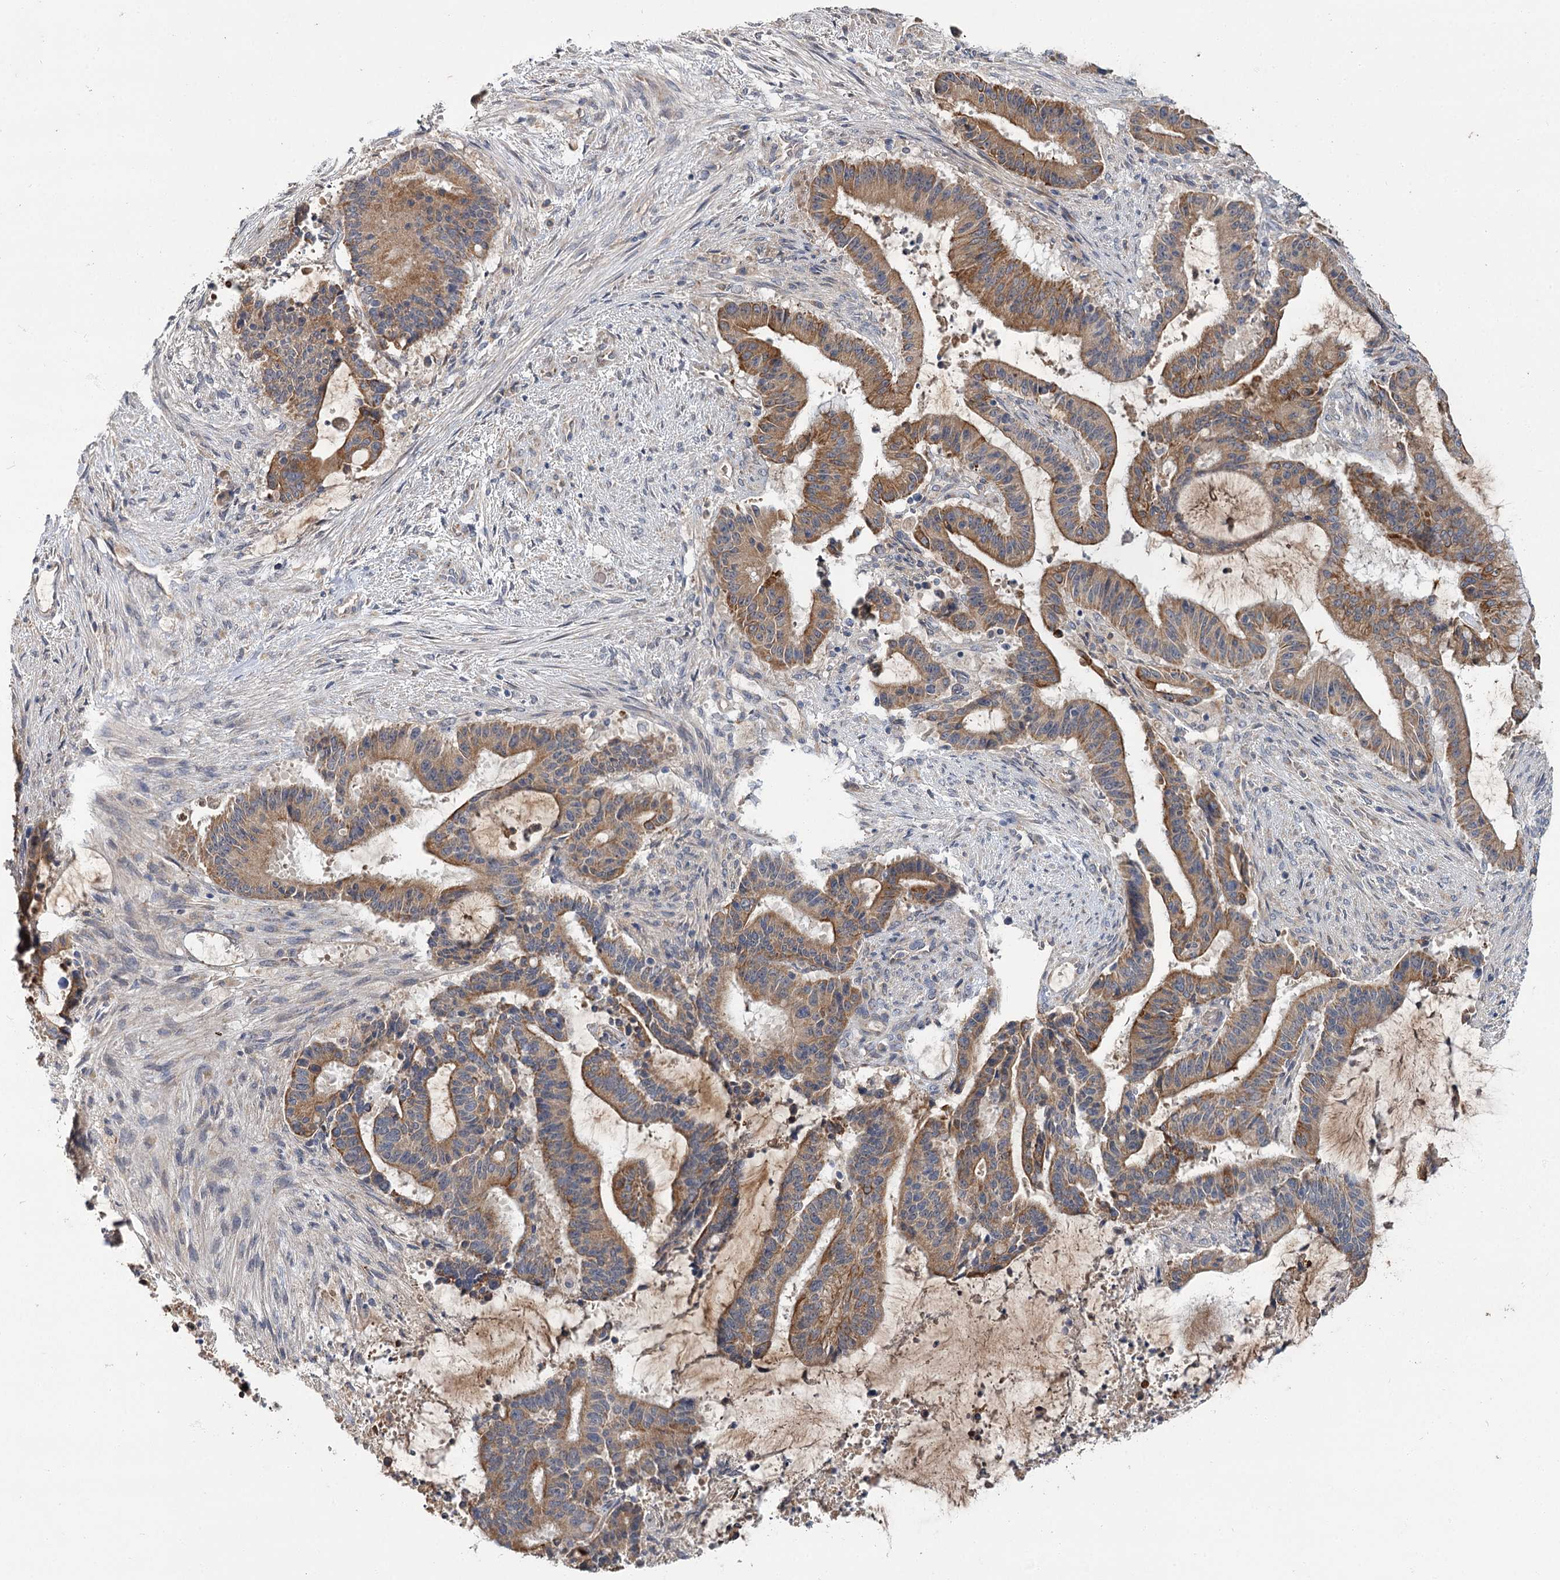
{"staining": {"intensity": "moderate", "quantity": ">75%", "location": "cytoplasmic/membranous"}, "tissue": "liver cancer", "cell_type": "Tumor cells", "image_type": "cancer", "snomed": [{"axis": "morphology", "description": "Normal tissue, NOS"}, {"axis": "morphology", "description": "Cholangiocarcinoma"}, {"axis": "topography", "description": "Liver"}, {"axis": "topography", "description": "Peripheral nerve tissue"}], "caption": "High-power microscopy captured an IHC image of liver cholangiocarcinoma, revealing moderate cytoplasmic/membranous positivity in approximately >75% of tumor cells. The protein of interest is shown in brown color, while the nuclei are stained blue.", "gene": "MFN1", "patient": {"sex": "female", "age": 73}}